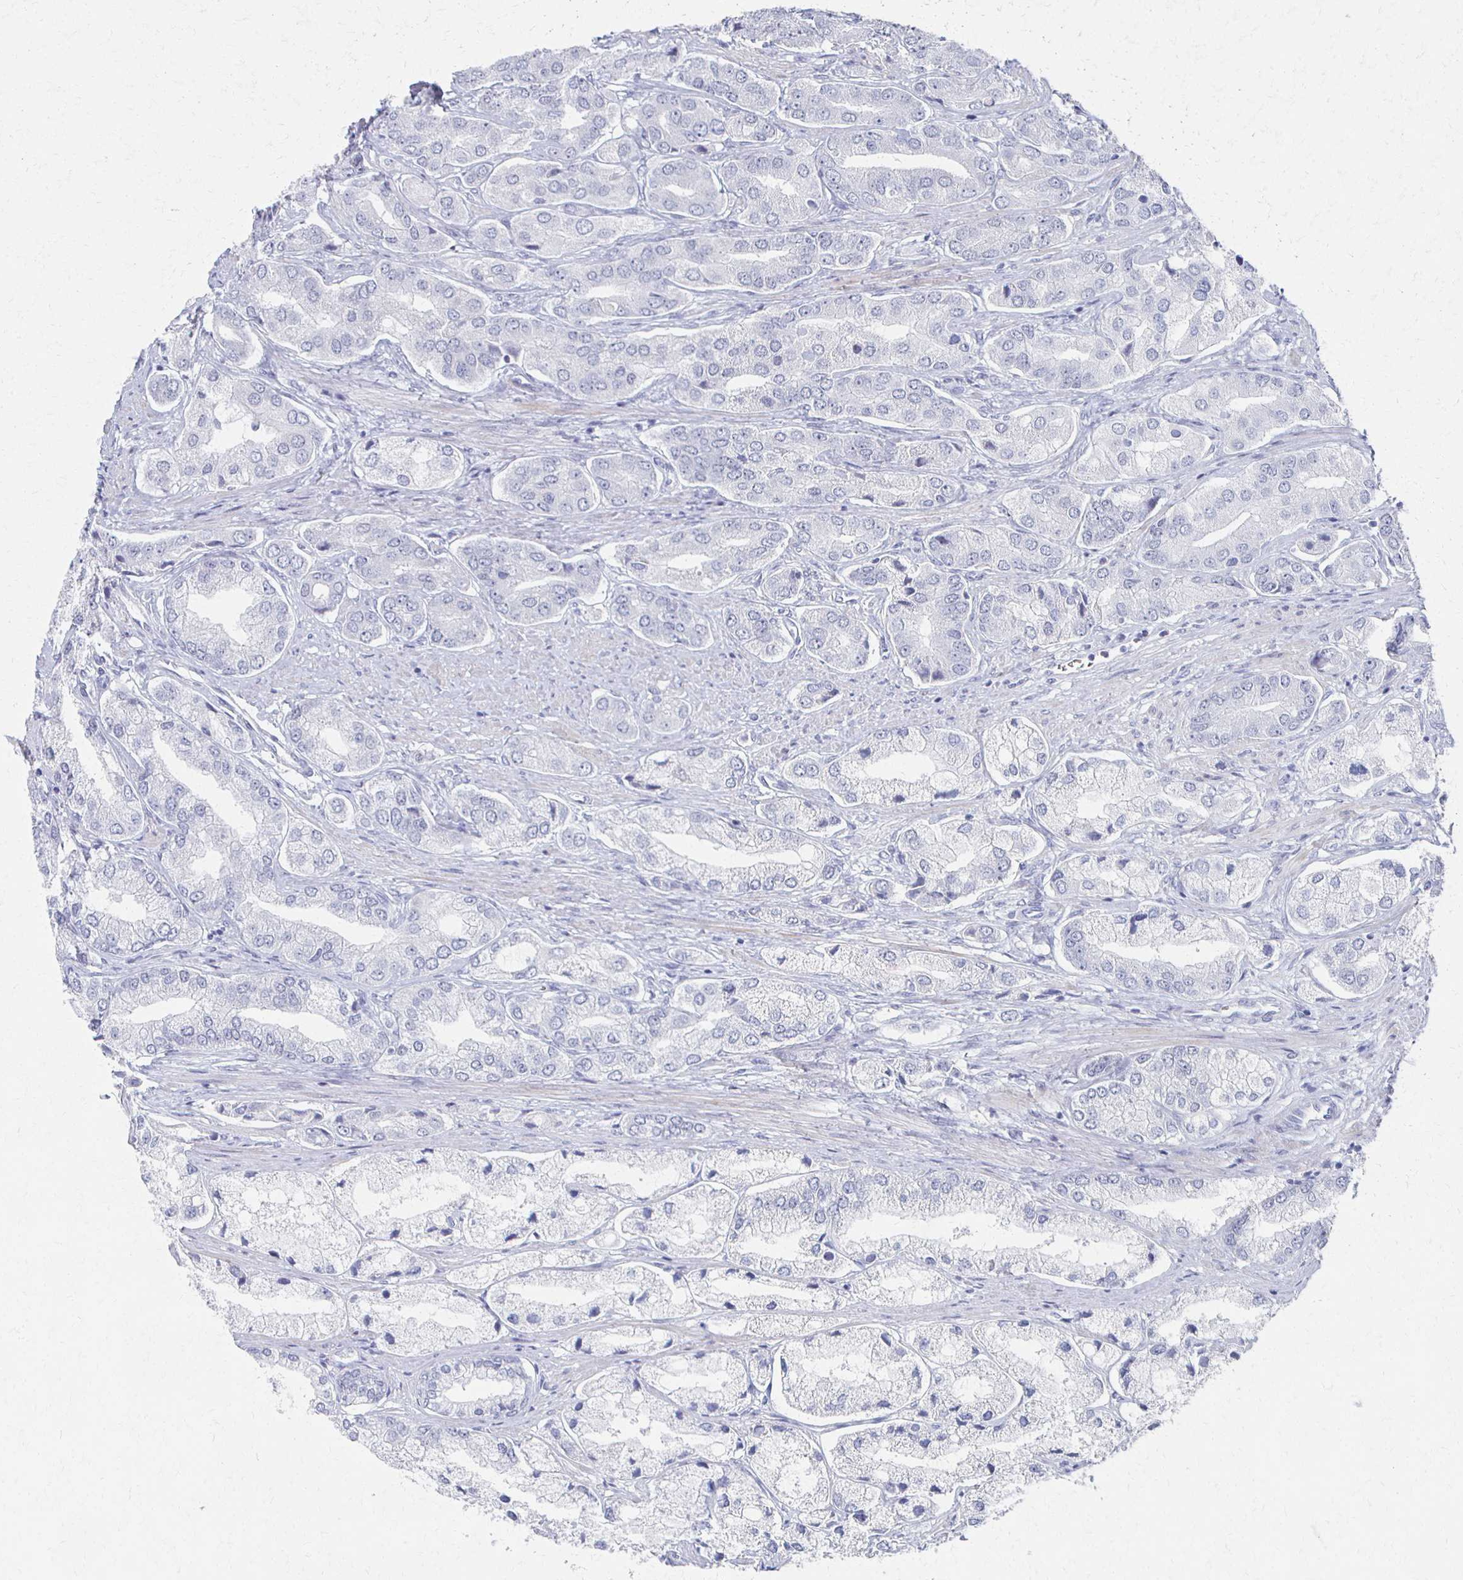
{"staining": {"intensity": "negative", "quantity": "none", "location": "none"}, "tissue": "prostate cancer", "cell_type": "Tumor cells", "image_type": "cancer", "snomed": [{"axis": "morphology", "description": "Adenocarcinoma, Low grade"}, {"axis": "topography", "description": "Prostate"}], "caption": "Tumor cells are negative for protein expression in human low-grade adenocarcinoma (prostate).", "gene": "CXCR2", "patient": {"sex": "male", "age": 69}}